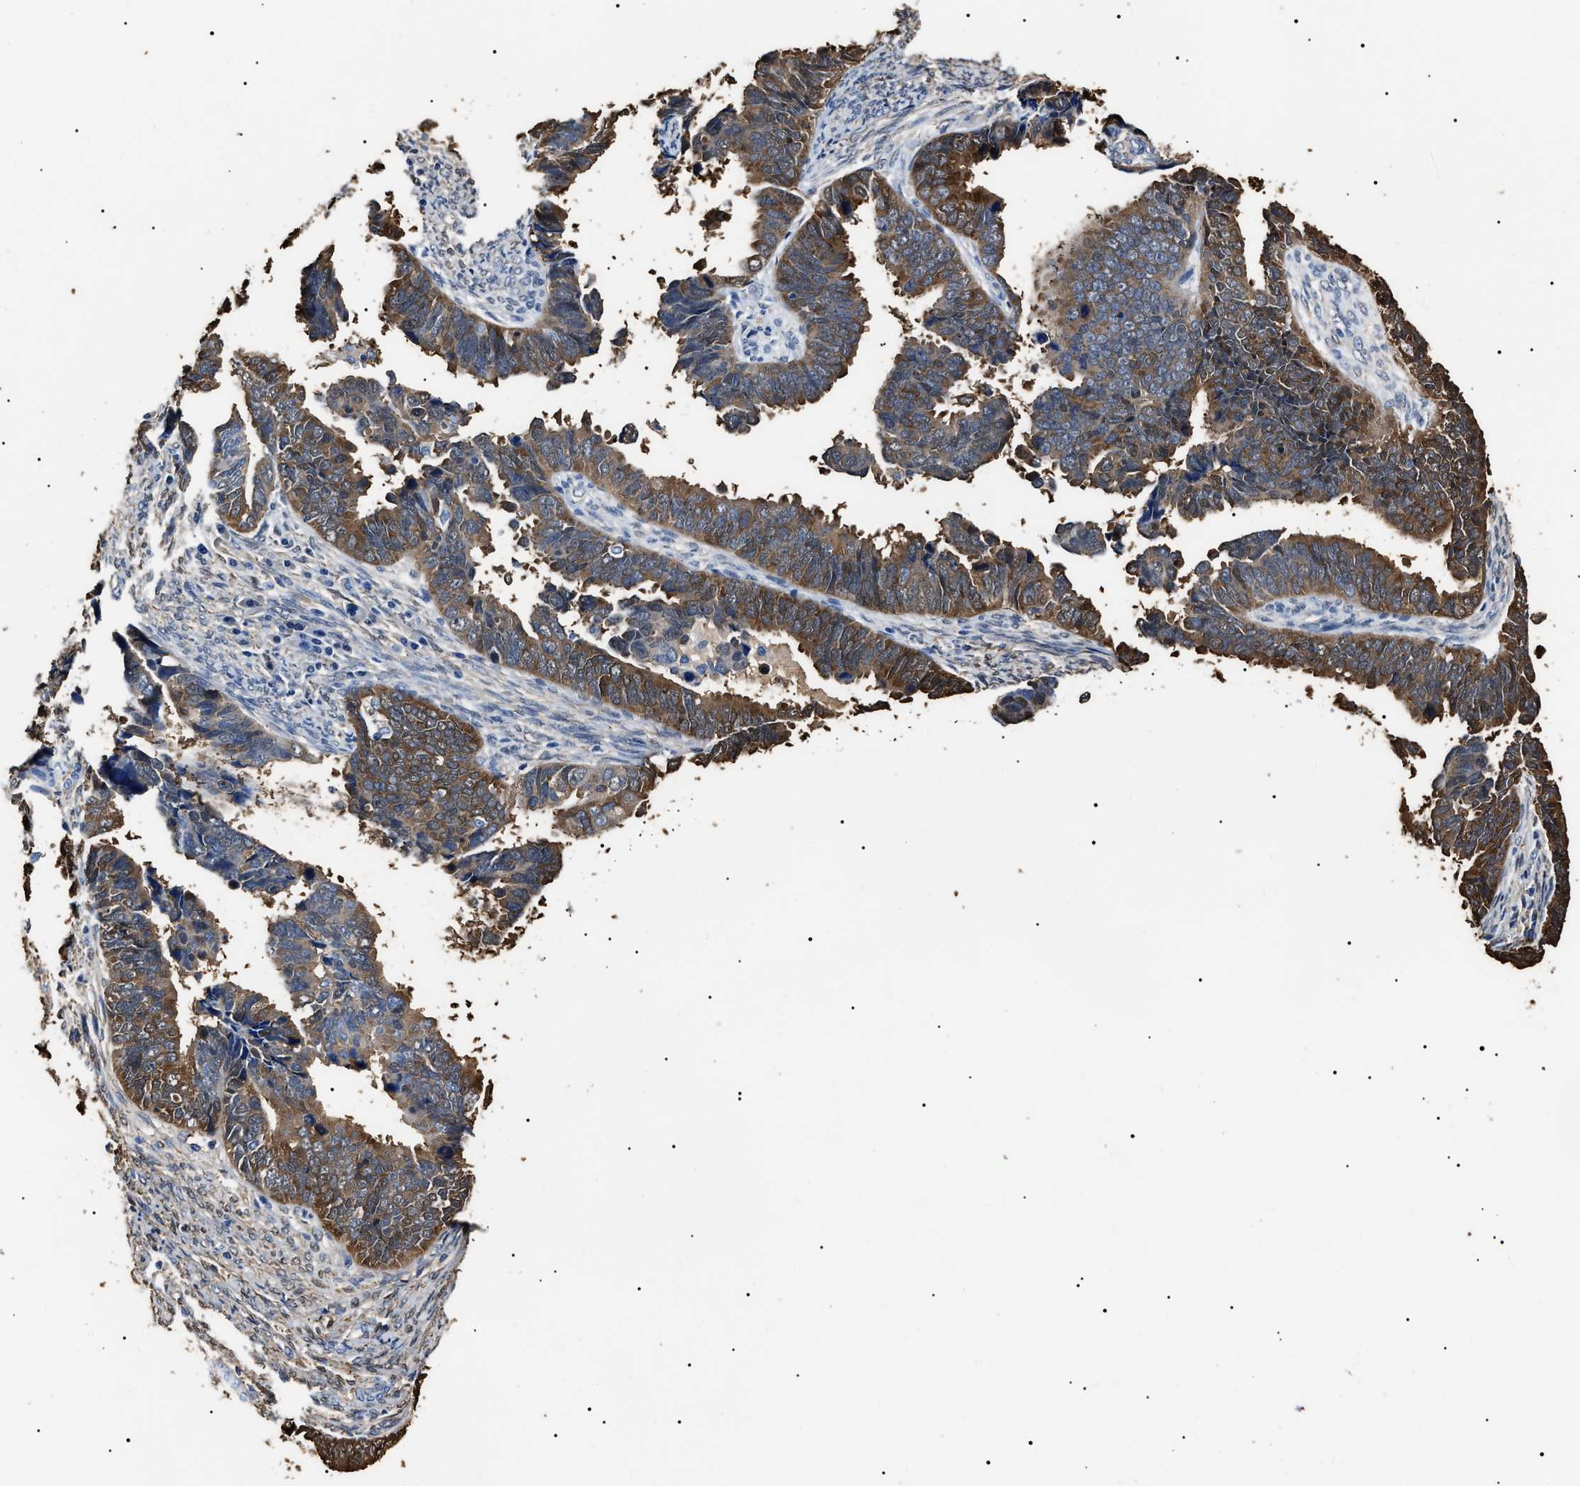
{"staining": {"intensity": "moderate", "quantity": ">75%", "location": "cytoplasmic/membranous"}, "tissue": "endometrial cancer", "cell_type": "Tumor cells", "image_type": "cancer", "snomed": [{"axis": "morphology", "description": "Adenocarcinoma, NOS"}, {"axis": "topography", "description": "Endometrium"}], "caption": "This histopathology image displays IHC staining of human endometrial cancer, with medium moderate cytoplasmic/membranous staining in about >75% of tumor cells.", "gene": "ALDH1A1", "patient": {"sex": "female", "age": 75}}